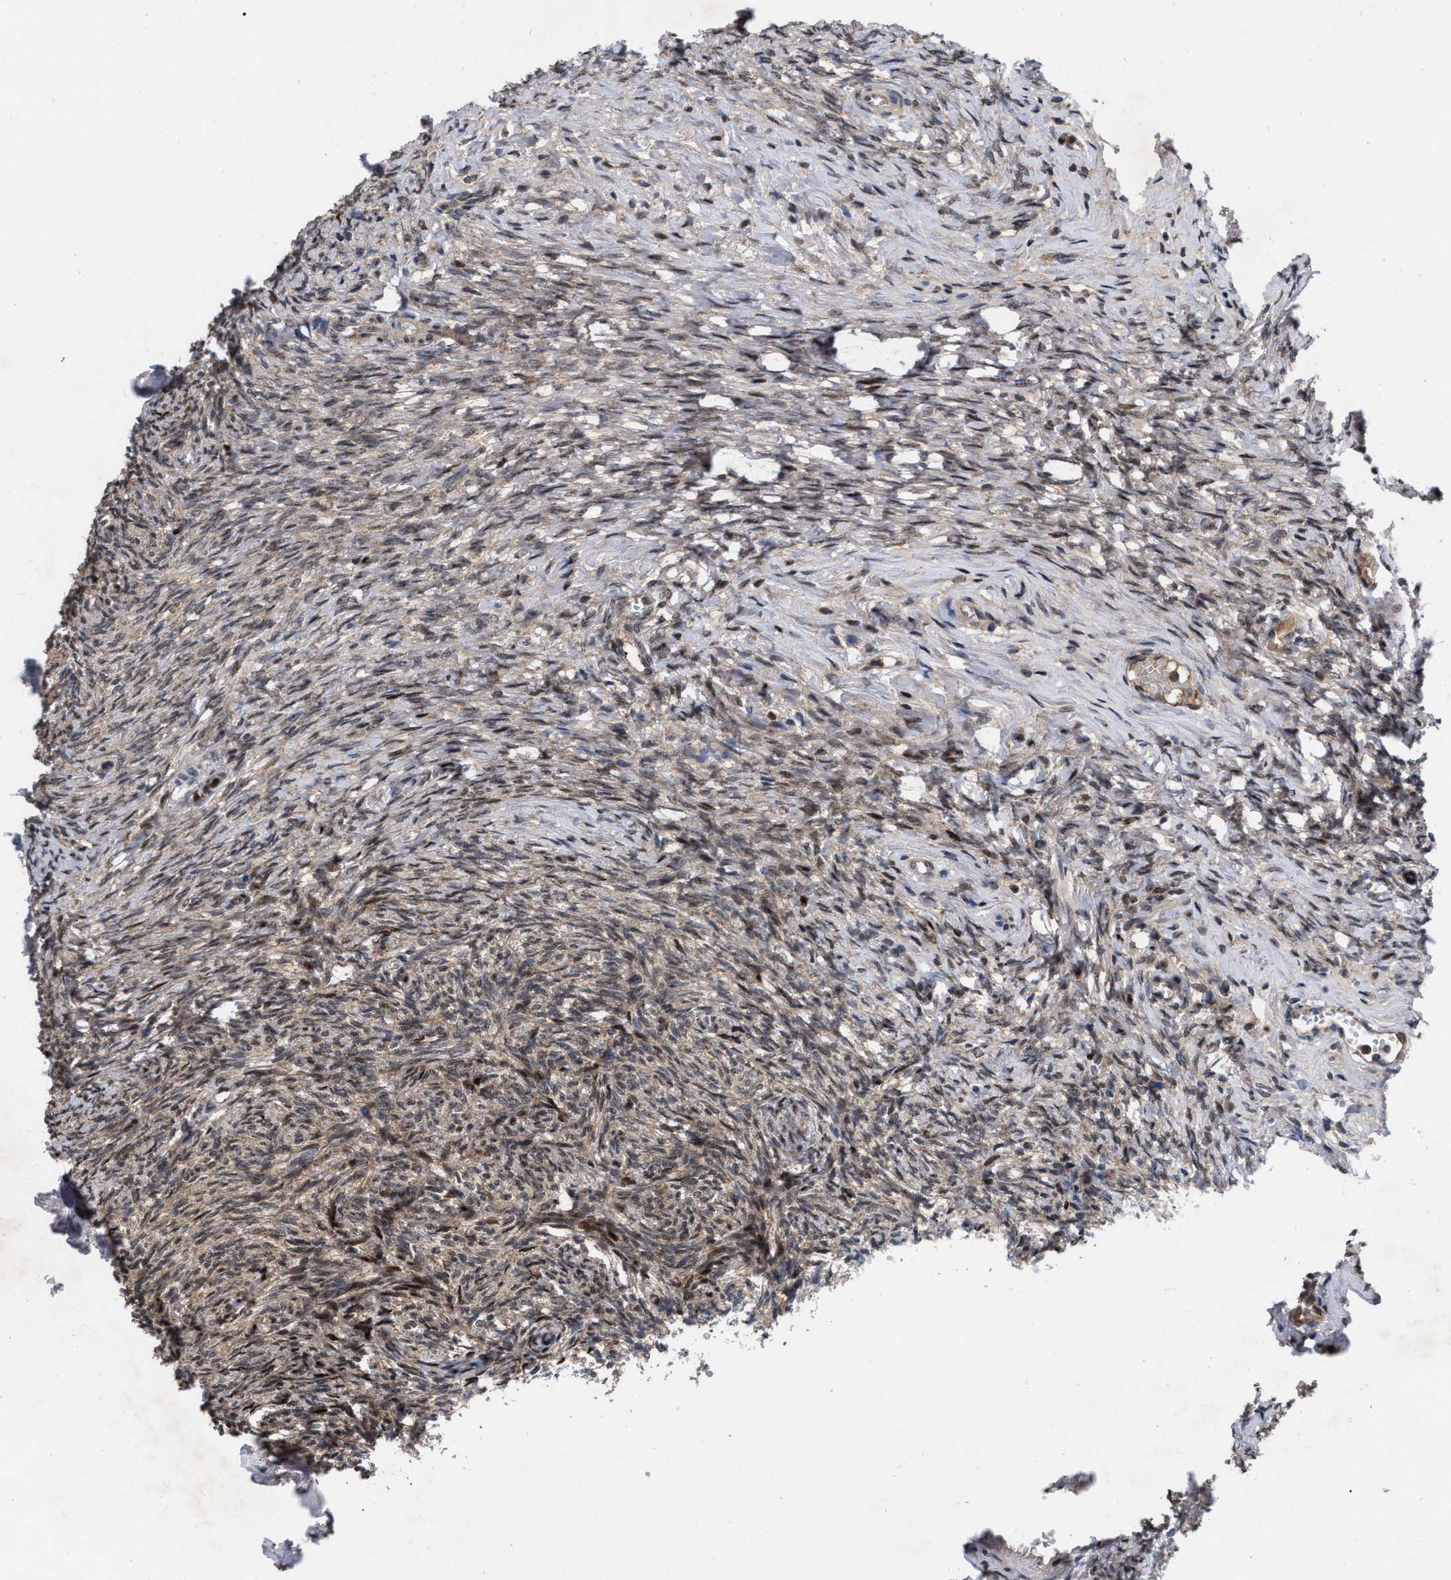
{"staining": {"intensity": "strong", "quantity": ">75%", "location": "cytoplasmic/membranous,nuclear"}, "tissue": "ovary", "cell_type": "Follicle cells", "image_type": "normal", "snomed": [{"axis": "morphology", "description": "Normal tissue, NOS"}, {"axis": "topography", "description": "Ovary"}], "caption": "Ovary was stained to show a protein in brown. There is high levels of strong cytoplasmic/membranous,nuclear expression in about >75% of follicle cells. The protein is shown in brown color, while the nuclei are stained blue.", "gene": "MDM4", "patient": {"sex": "female", "age": 41}}